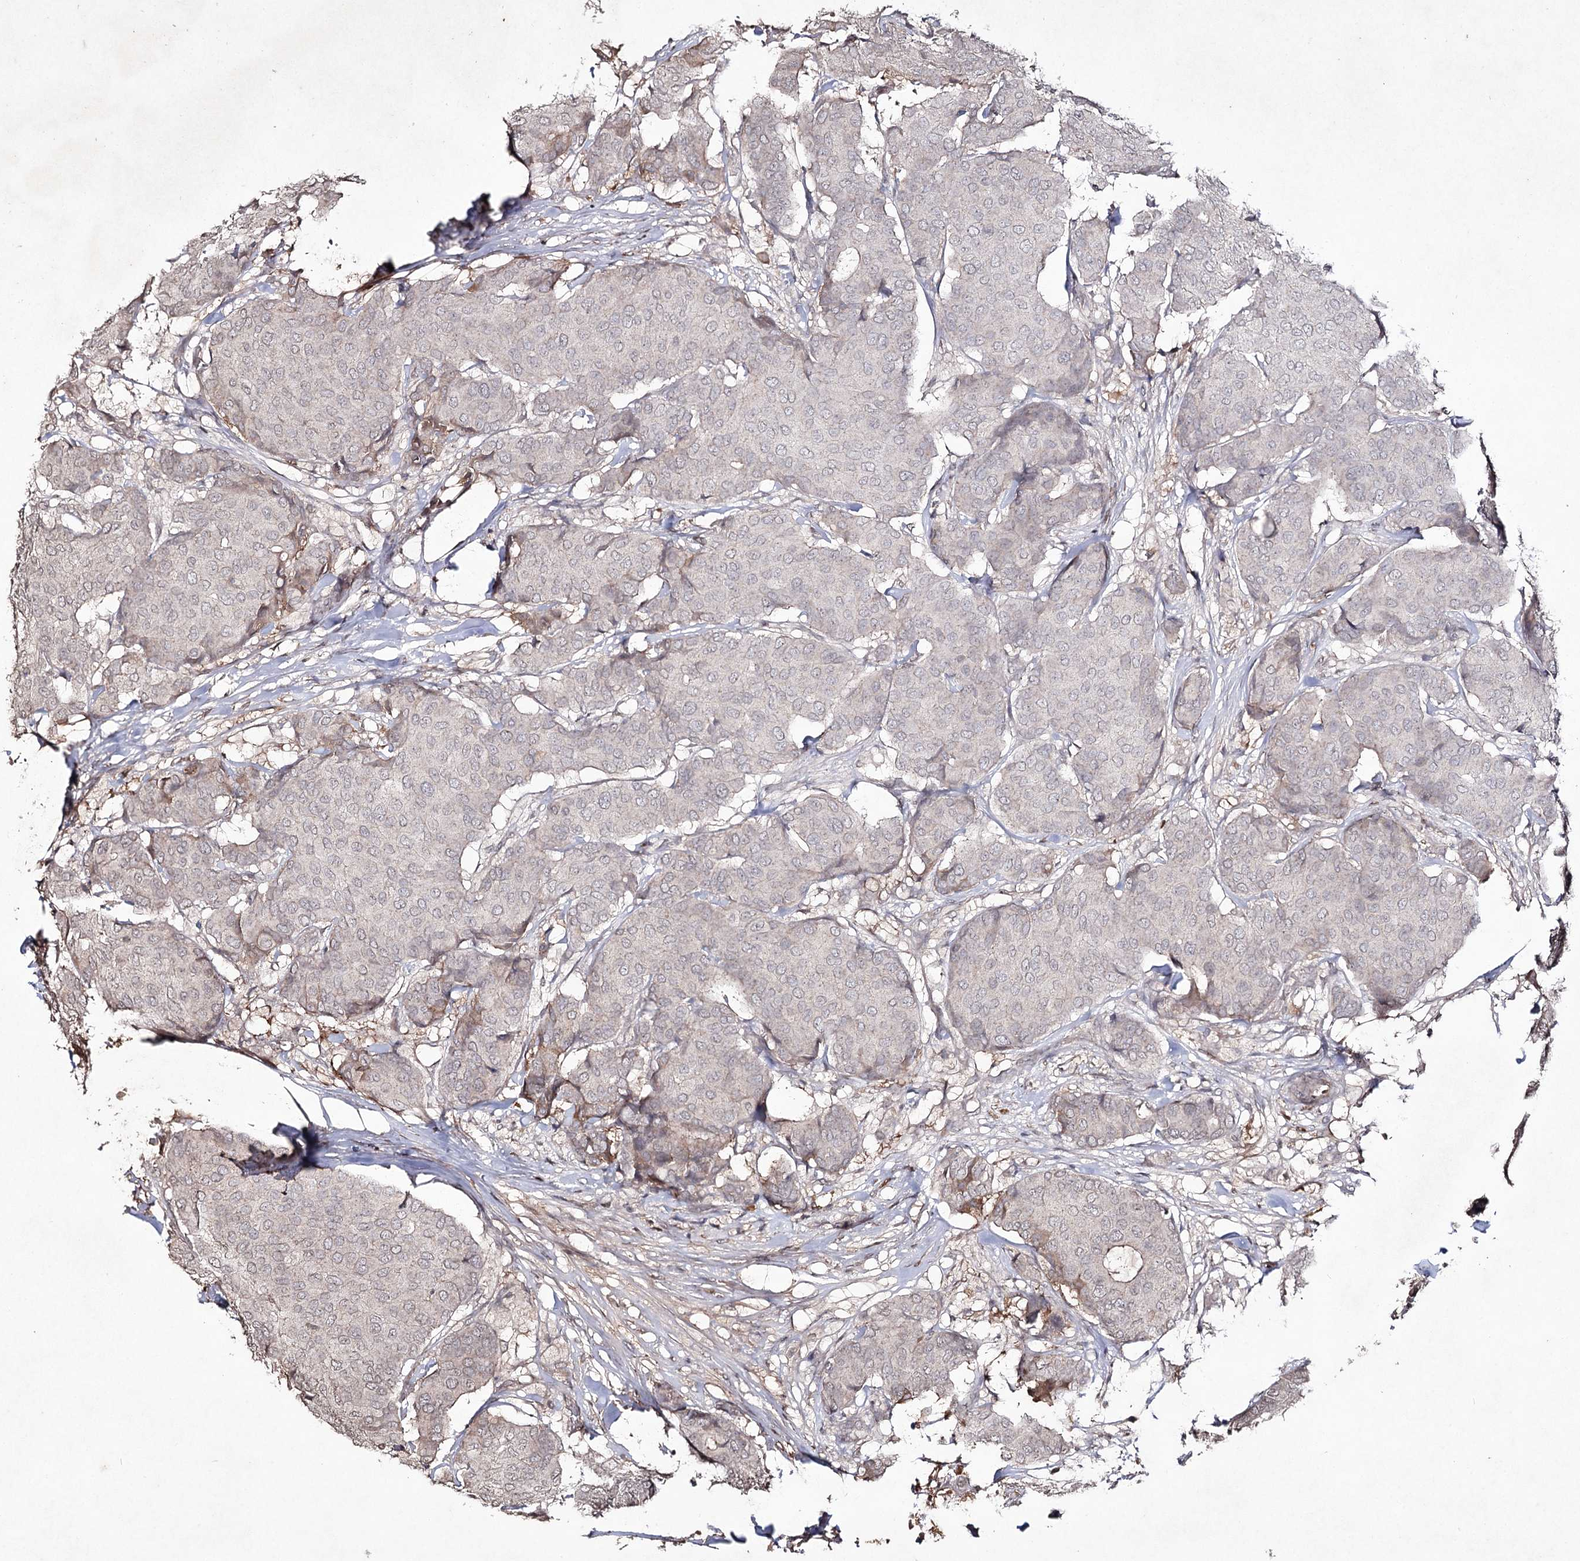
{"staining": {"intensity": "negative", "quantity": "none", "location": "none"}, "tissue": "breast cancer", "cell_type": "Tumor cells", "image_type": "cancer", "snomed": [{"axis": "morphology", "description": "Duct carcinoma"}, {"axis": "topography", "description": "Breast"}], "caption": "High power microscopy photomicrograph of an immunohistochemistry image of breast cancer (infiltrating ductal carcinoma), revealing no significant positivity in tumor cells. Nuclei are stained in blue.", "gene": "SYNGR3", "patient": {"sex": "female", "age": 75}}